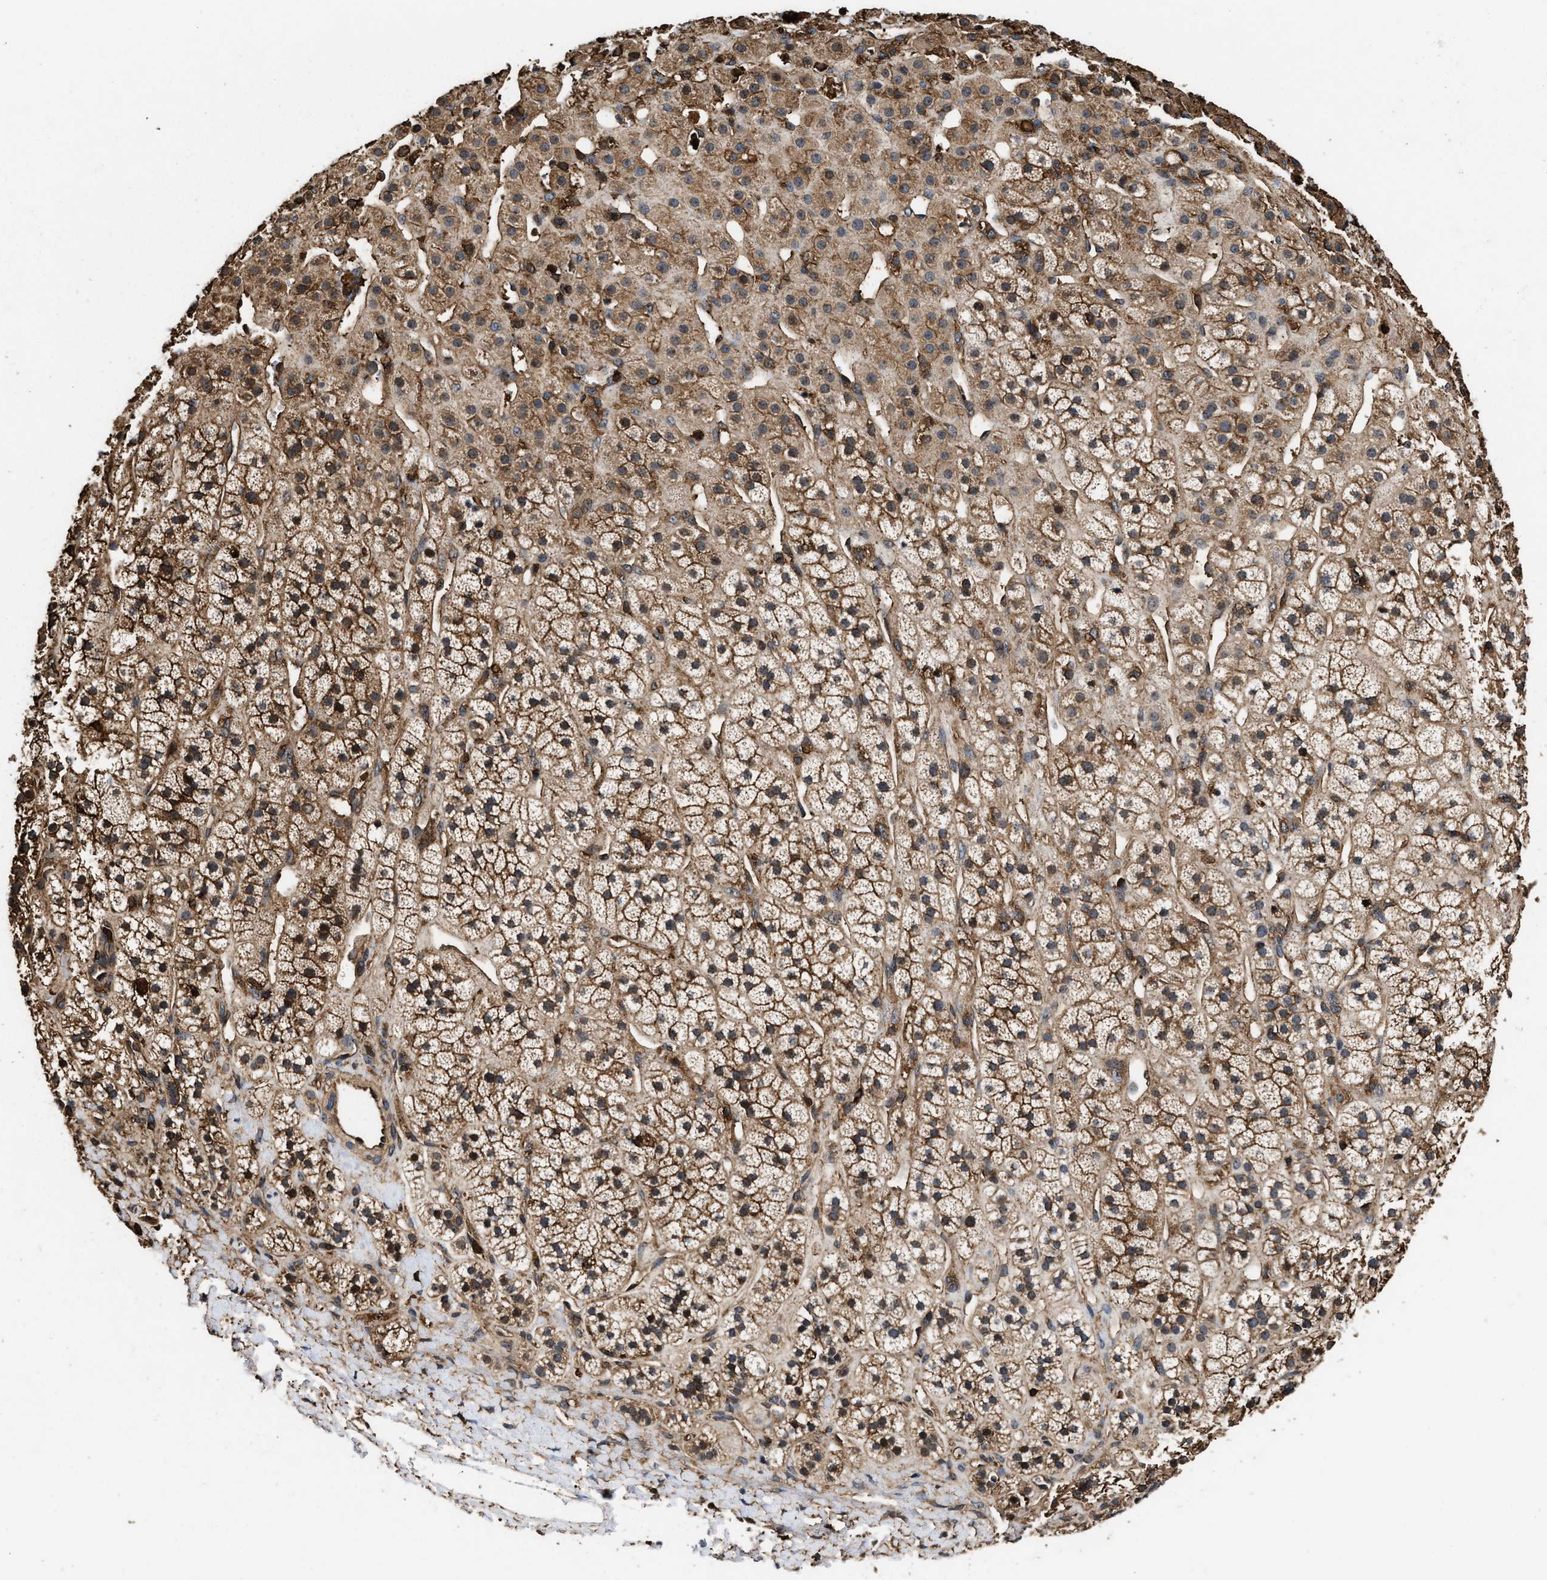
{"staining": {"intensity": "moderate", "quantity": ">75%", "location": "cytoplasmic/membranous"}, "tissue": "adrenal gland", "cell_type": "Glandular cells", "image_type": "normal", "snomed": [{"axis": "morphology", "description": "Normal tissue, NOS"}, {"axis": "topography", "description": "Adrenal gland"}], "caption": "Moderate cytoplasmic/membranous positivity is present in about >75% of glandular cells in benign adrenal gland. (DAB (3,3'-diaminobenzidine) IHC, brown staining for protein, blue staining for nuclei).", "gene": "KBTBD2", "patient": {"sex": "male", "age": 56}}